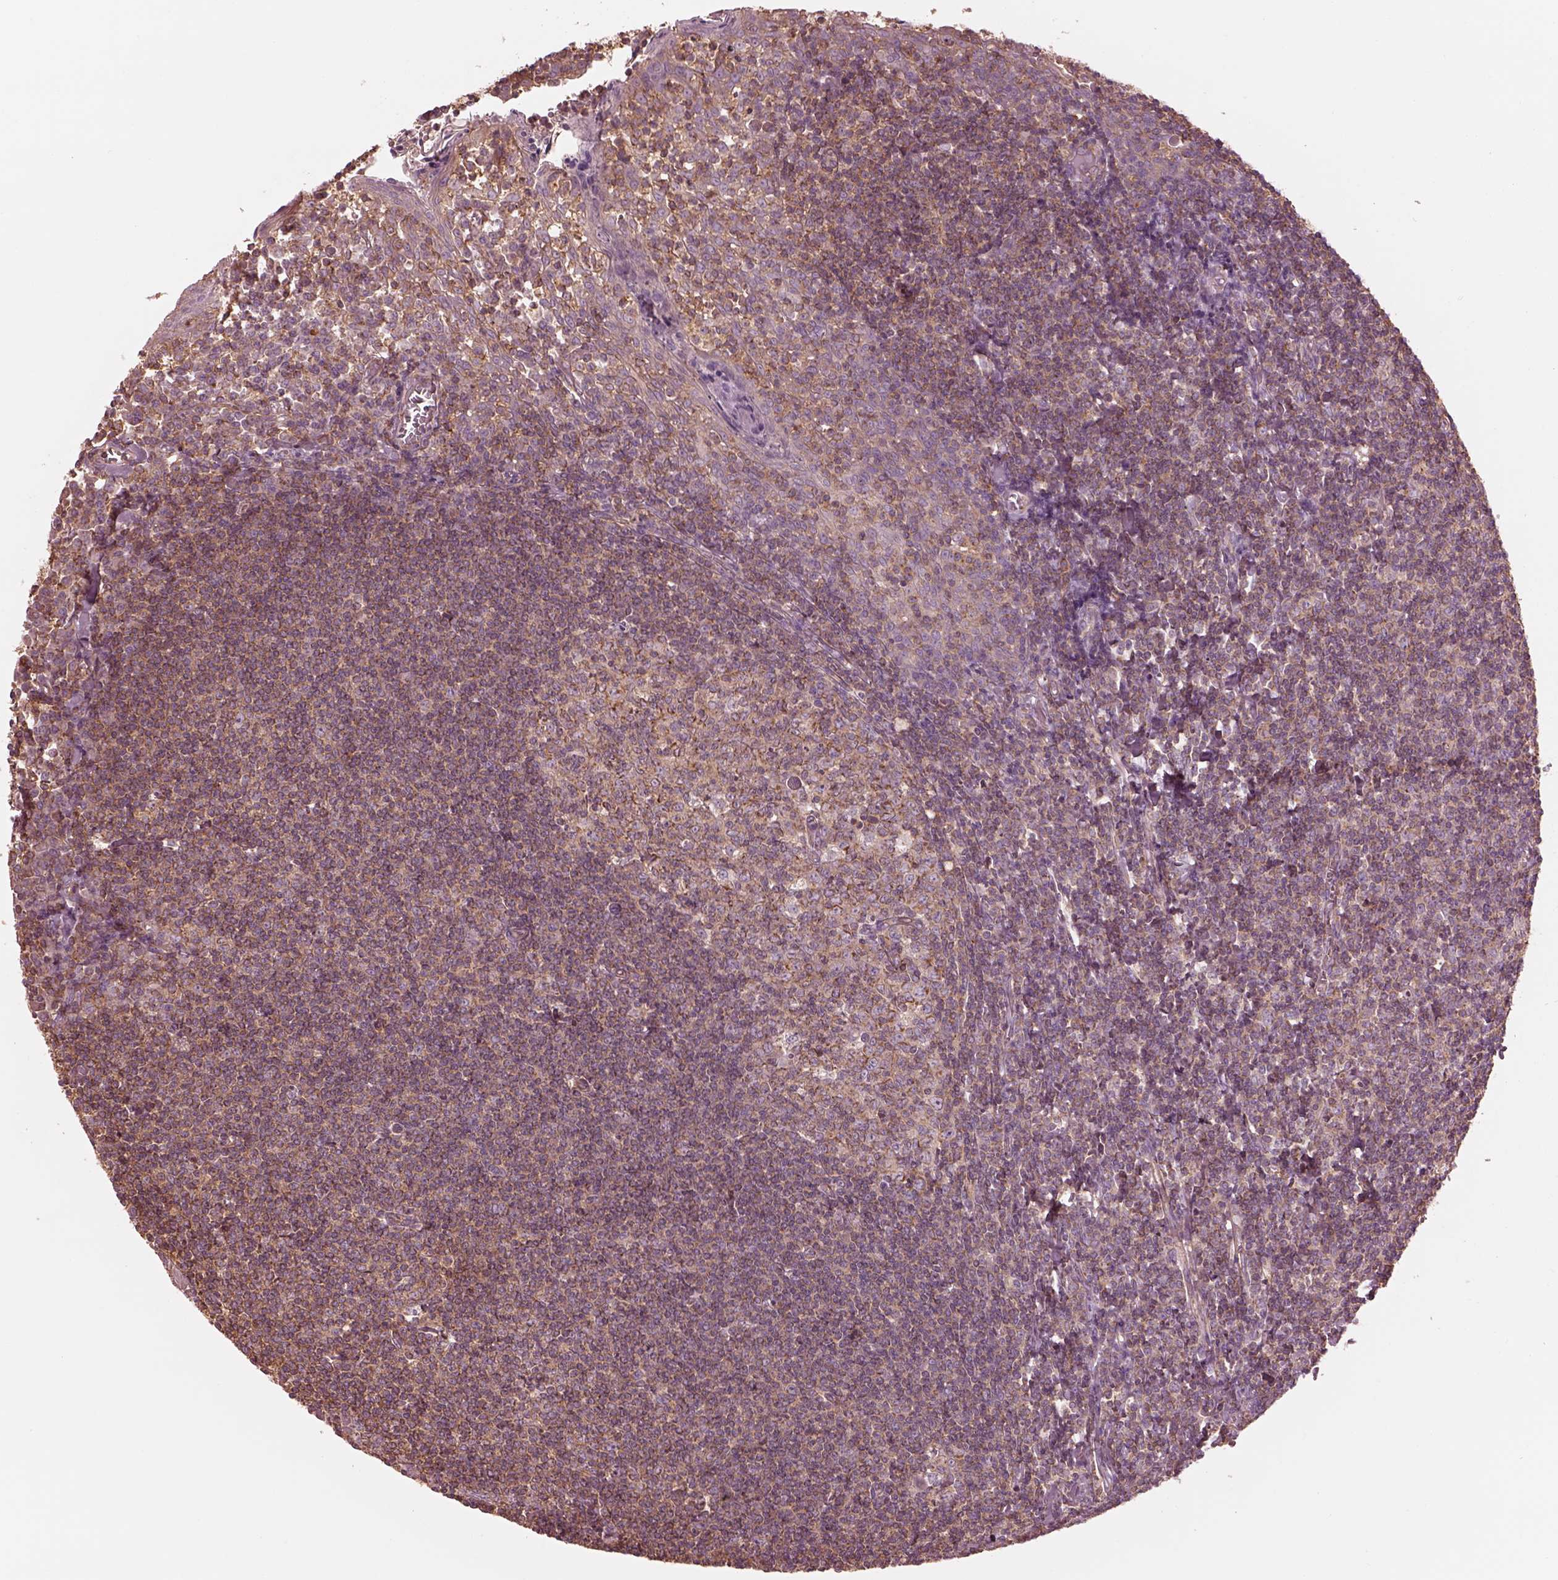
{"staining": {"intensity": "strong", "quantity": "<25%", "location": "cytoplasmic/membranous"}, "tissue": "tonsil", "cell_type": "Germinal center cells", "image_type": "normal", "snomed": [{"axis": "morphology", "description": "Normal tissue, NOS"}, {"axis": "topography", "description": "Tonsil"}], "caption": "Protein expression analysis of benign tonsil shows strong cytoplasmic/membranous expression in about <25% of germinal center cells. (IHC, brightfield microscopy, high magnification).", "gene": "STK33", "patient": {"sex": "female", "age": 12}}